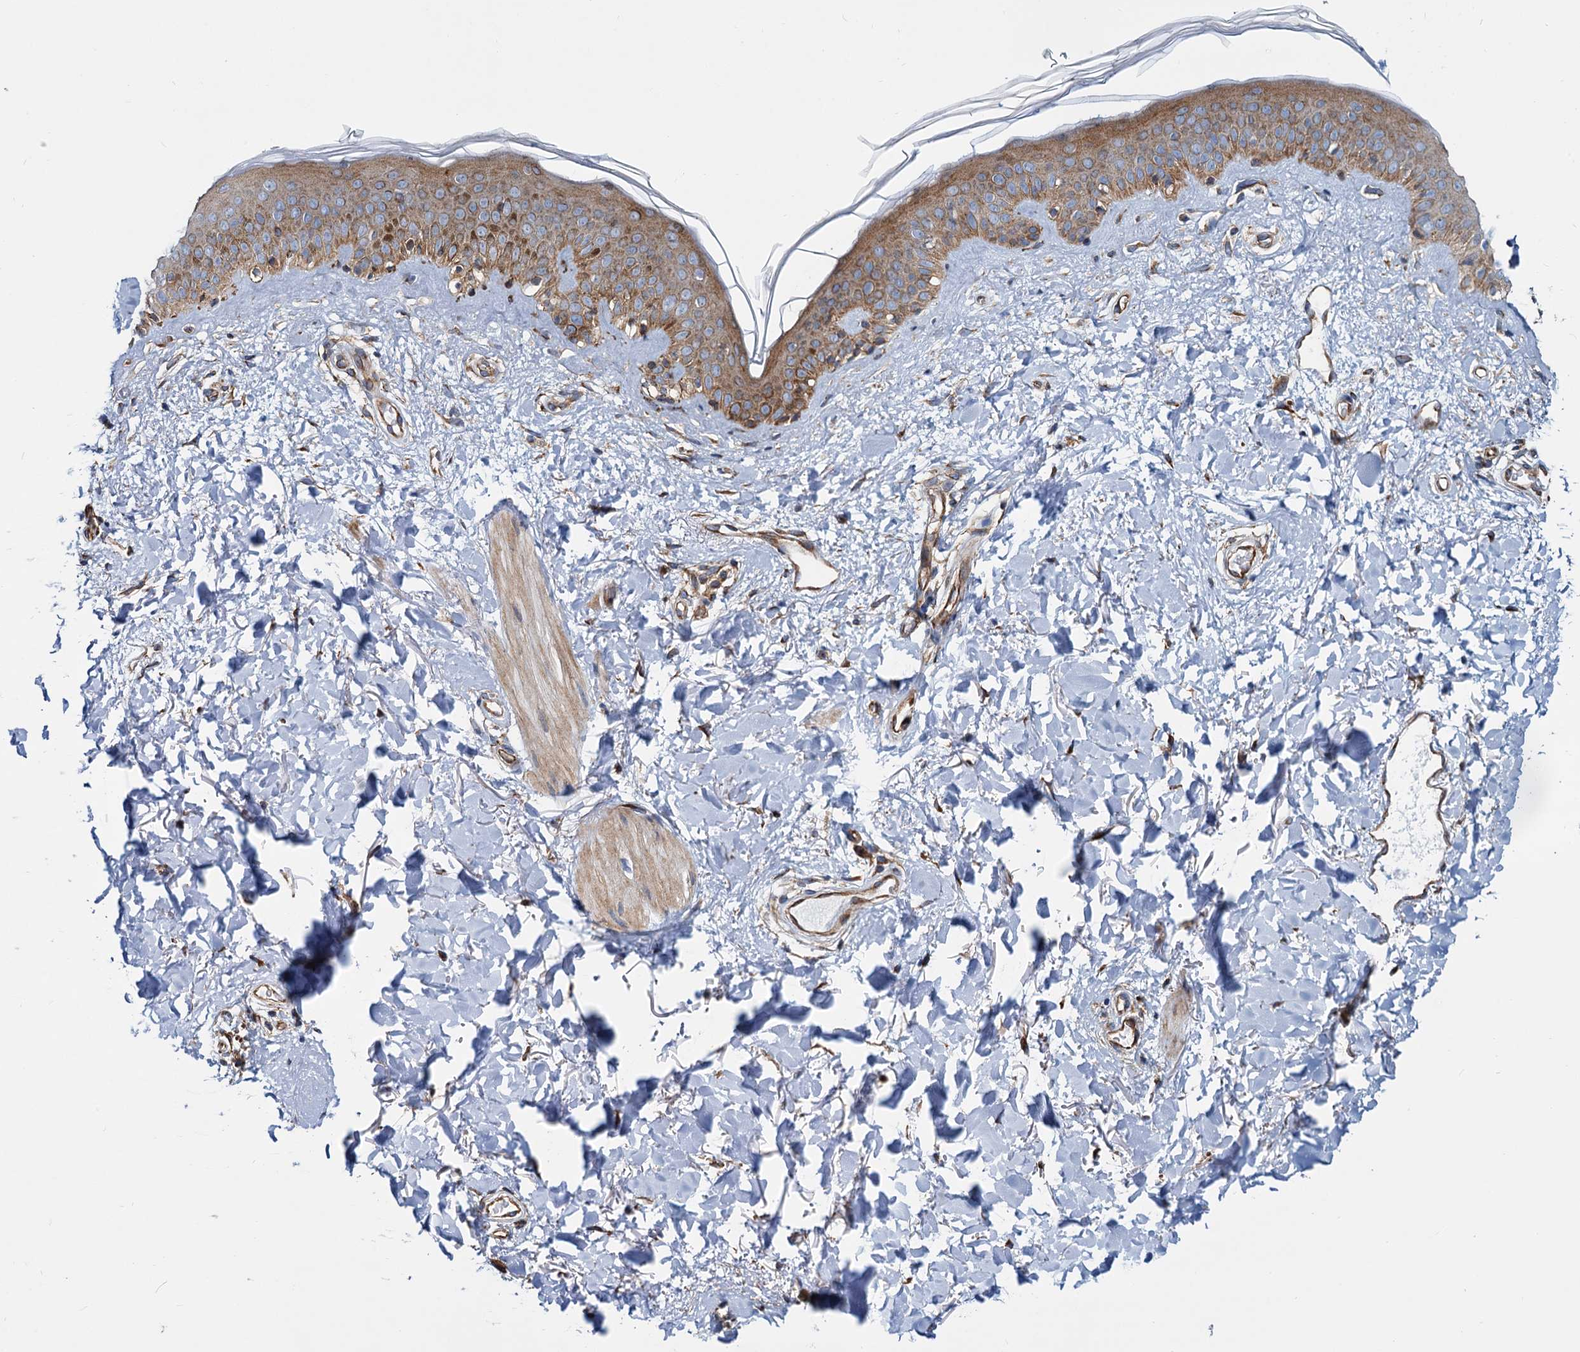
{"staining": {"intensity": "moderate", "quantity": ">75%", "location": "cytoplasmic/membranous"}, "tissue": "skin", "cell_type": "Fibroblasts", "image_type": "normal", "snomed": [{"axis": "morphology", "description": "Normal tissue, NOS"}, {"axis": "topography", "description": "Skin"}], "caption": "A high-resolution photomicrograph shows immunohistochemistry (IHC) staining of unremarkable skin, which exhibits moderate cytoplasmic/membranous positivity in about >75% of fibroblasts. (Brightfield microscopy of DAB IHC at high magnification).", "gene": "PSEN1", "patient": {"sex": "female", "age": 58}}